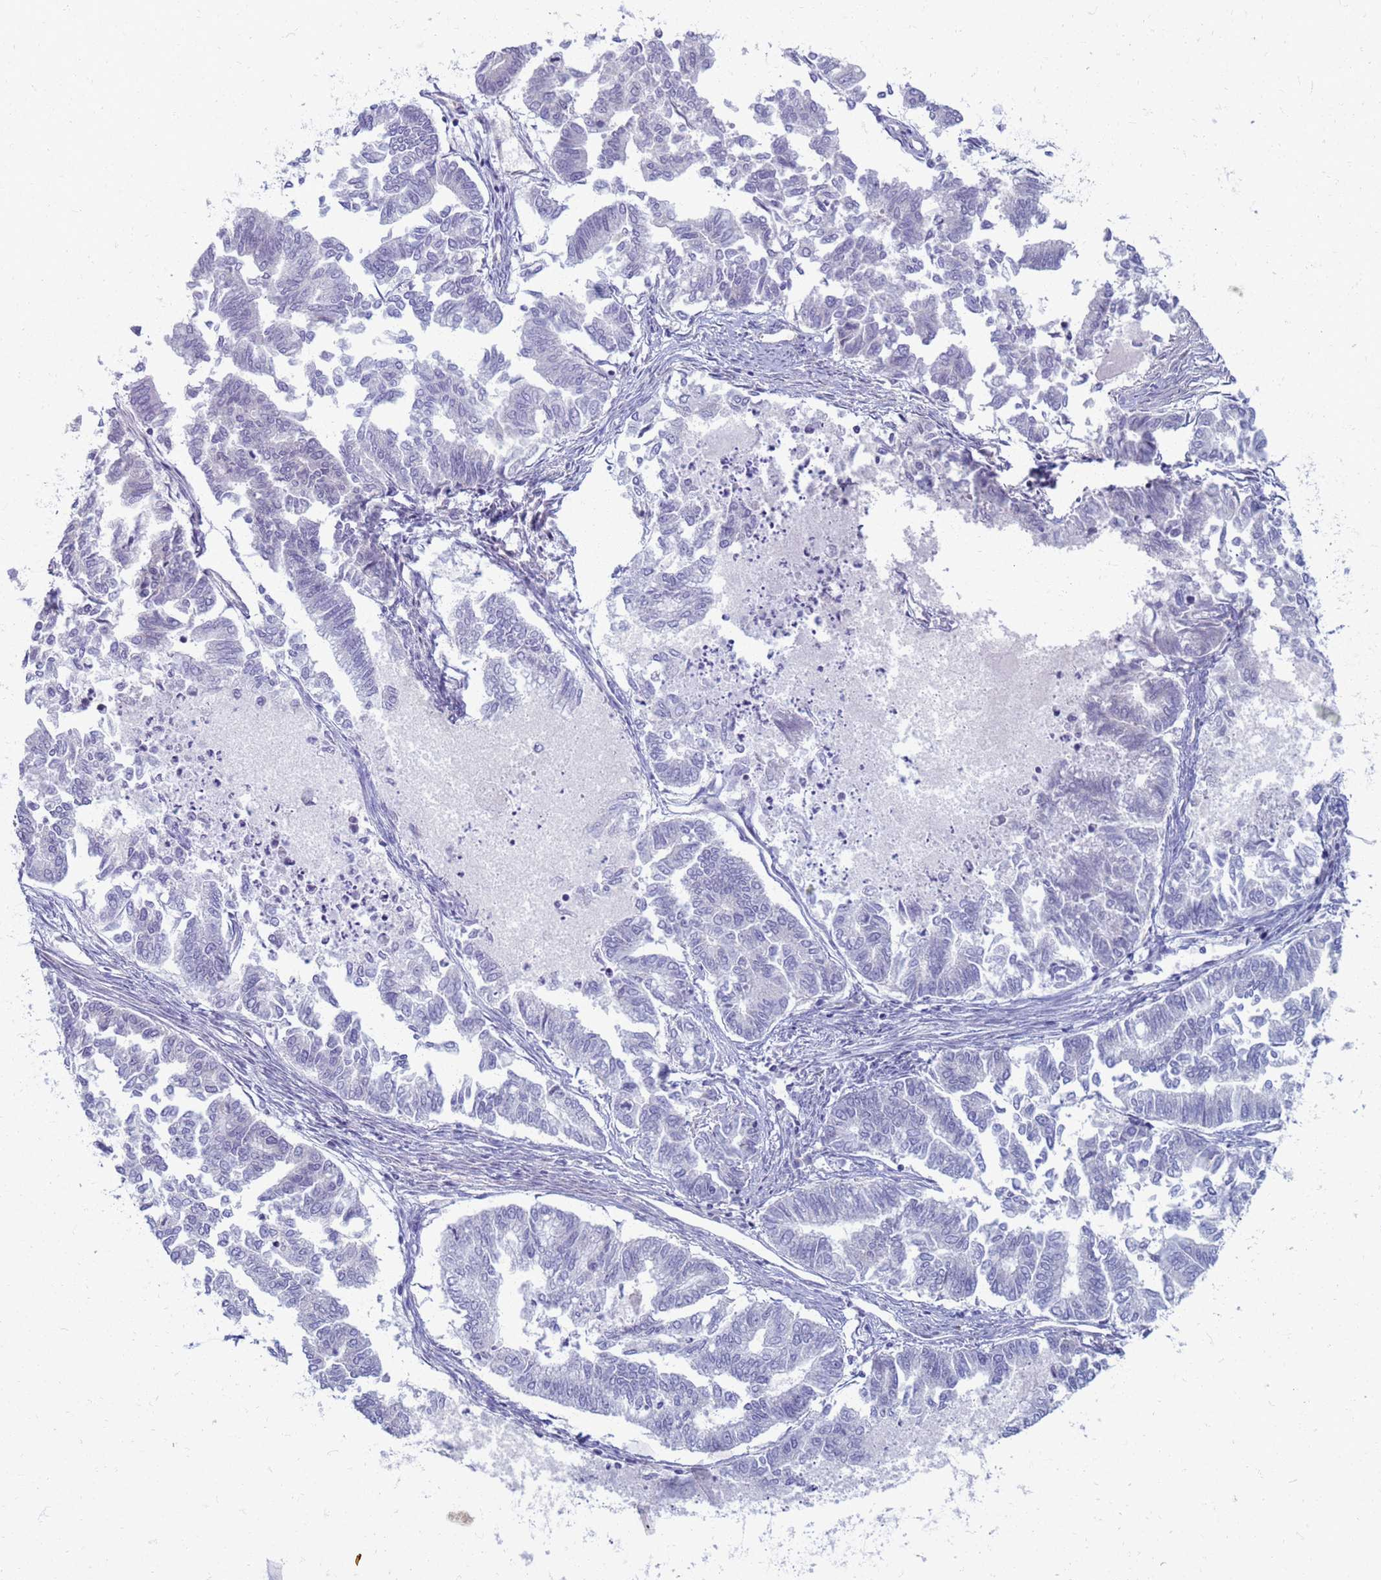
{"staining": {"intensity": "negative", "quantity": "none", "location": "none"}, "tissue": "endometrial cancer", "cell_type": "Tumor cells", "image_type": "cancer", "snomed": [{"axis": "morphology", "description": "Adenocarcinoma, NOS"}, {"axis": "topography", "description": "Endometrium"}], "caption": "Tumor cells show no significant protein staining in endometrial adenocarcinoma. (DAB (3,3'-diaminobenzidine) immunohistochemistry, high magnification).", "gene": "CLCA2", "patient": {"sex": "female", "age": 79}}